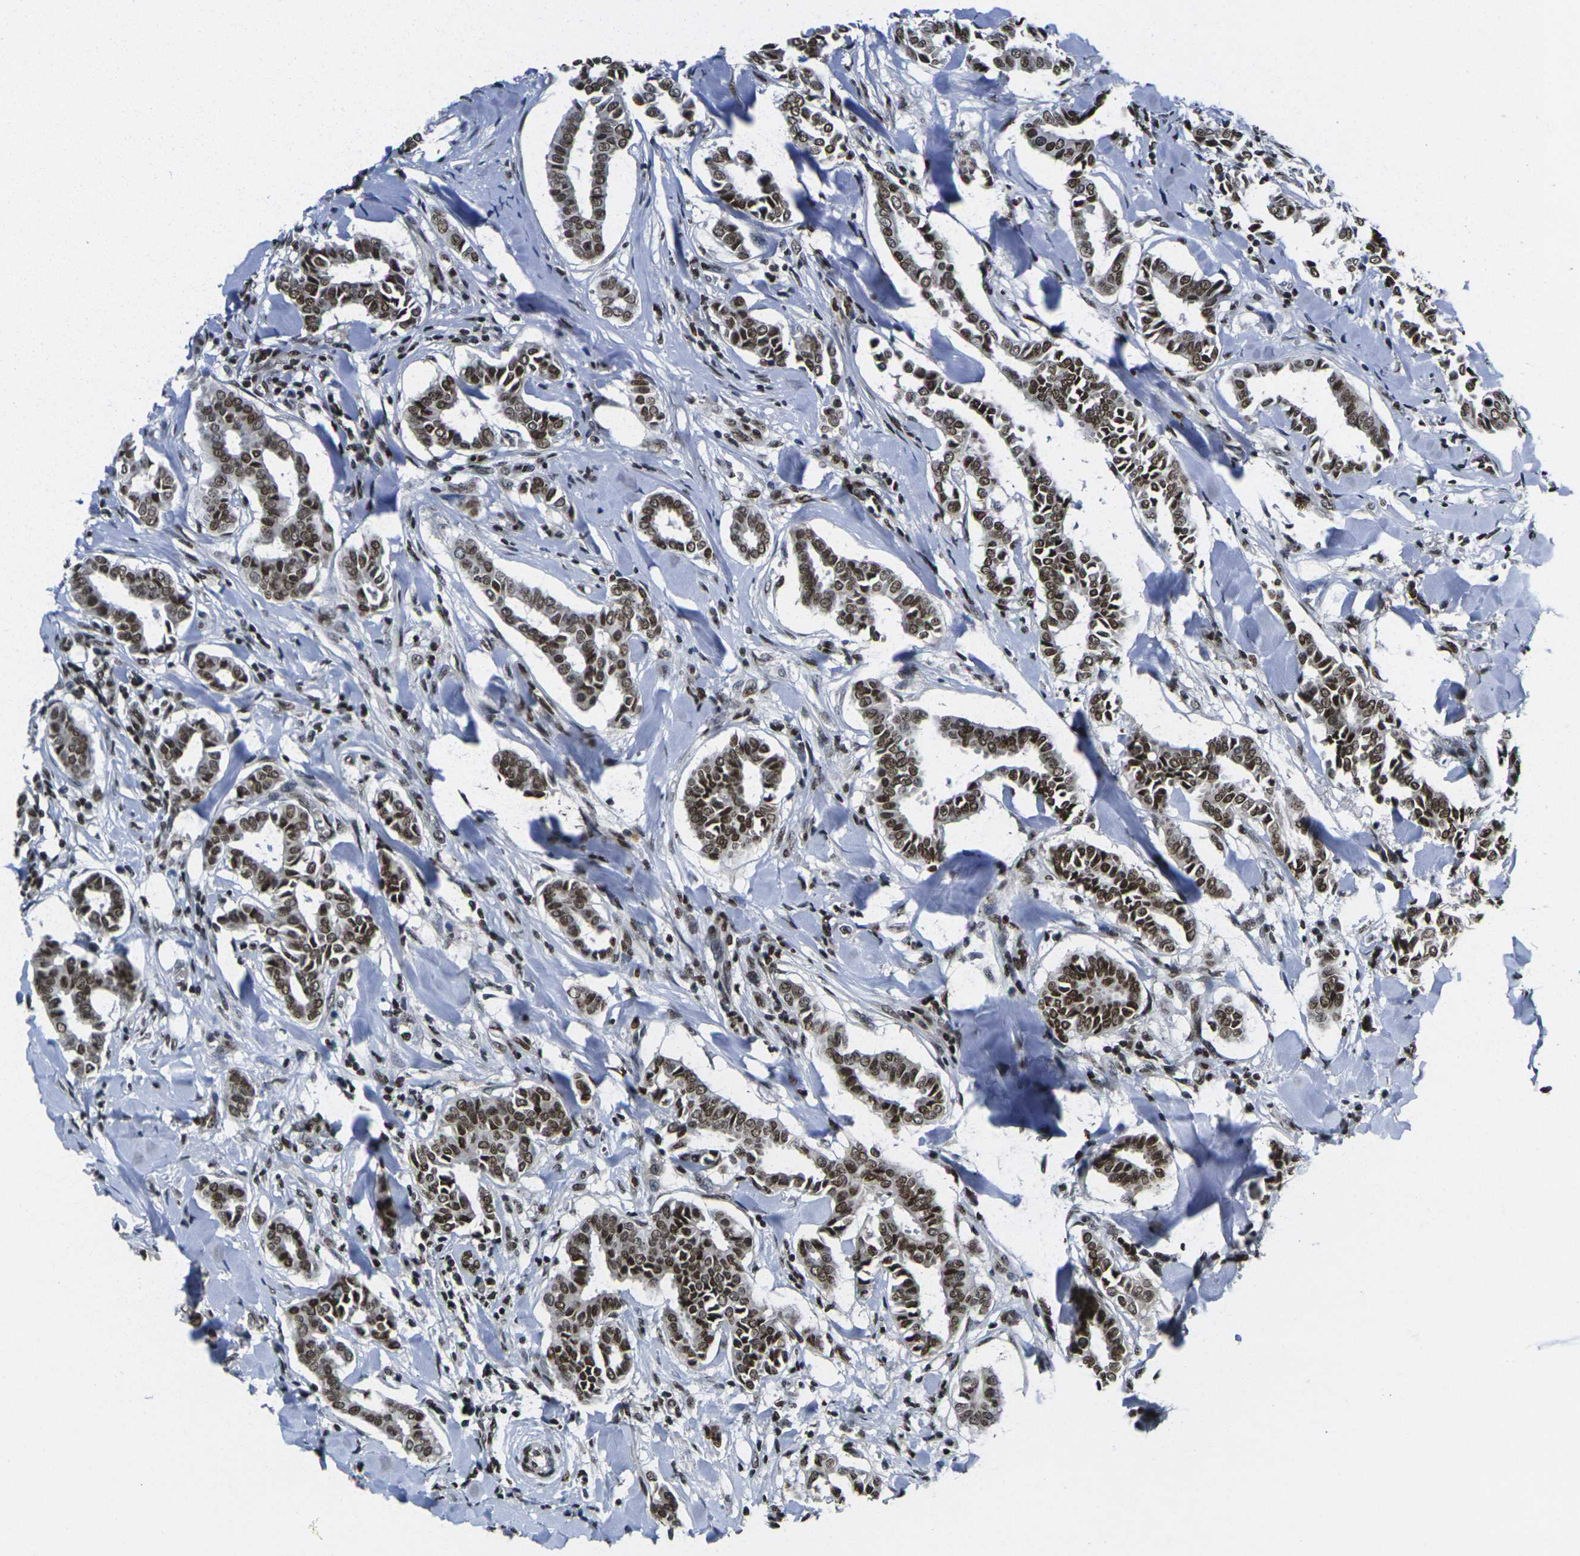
{"staining": {"intensity": "strong", "quantity": ">75%", "location": "nuclear"}, "tissue": "head and neck cancer", "cell_type": "Tumor cells", "image_type": "cancer", "snomed": [{"axis": "morphology", "description": "Adenocarcinoma, NOS"}, {"axis": "topography", "description": "Salivary gland"}, {"axis": "topography", "description": "Head-Neck"}], "caption": "Head and neck cancer tissue displays strong nuclear positivity in approximately >75% of tumor cells The staining was performed using DAB (3,3'-diaminobenzidine), with brown indicating positive protein expression. Nuclei are stained blue with hematoxylin.", "gene": "H1-10", "patient": {"sex": "female", "age": 59}}